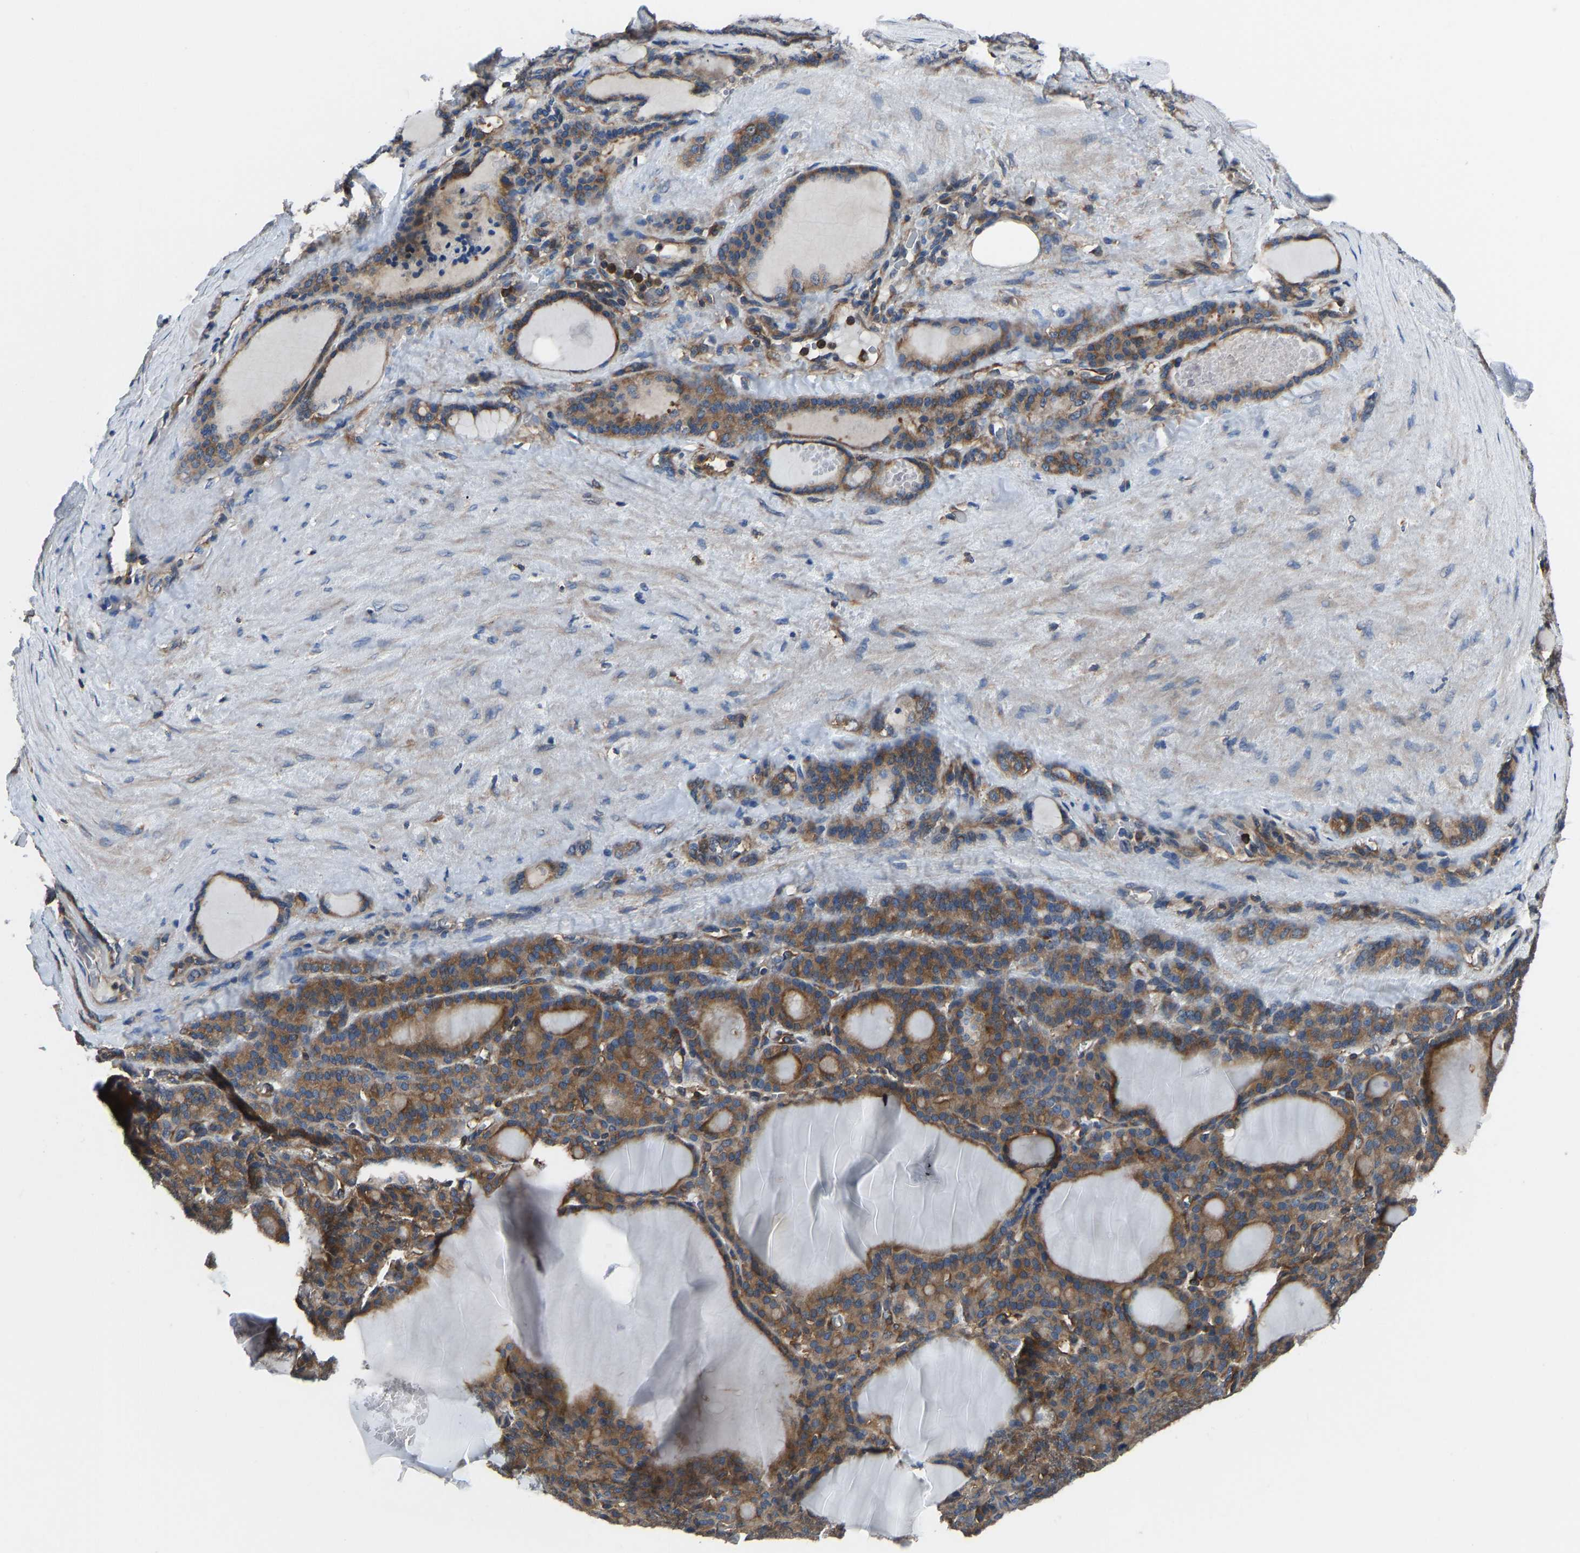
{"staining": {"intensity": "moderate", "quantity": ">75%", "location": "cytoplasmic/membranous"}, "tissue": "thyroid gland", "cell_type": "Glandular cells", "image_type": "normal", "snomed": [{"axis": "morphology", "description": "Normal tissue, NOS"}, {"axis": "topography", "description": "Thyroid gland"}], "caption": "This micrograph reveals IHC staining of normal human thyroid gland, with medium moderate cytoplasmic/membranous positivity in about >75% of glandular cells.", "gene": "PRKAR1A", "patient": {"sex": "female", "age": 28}}